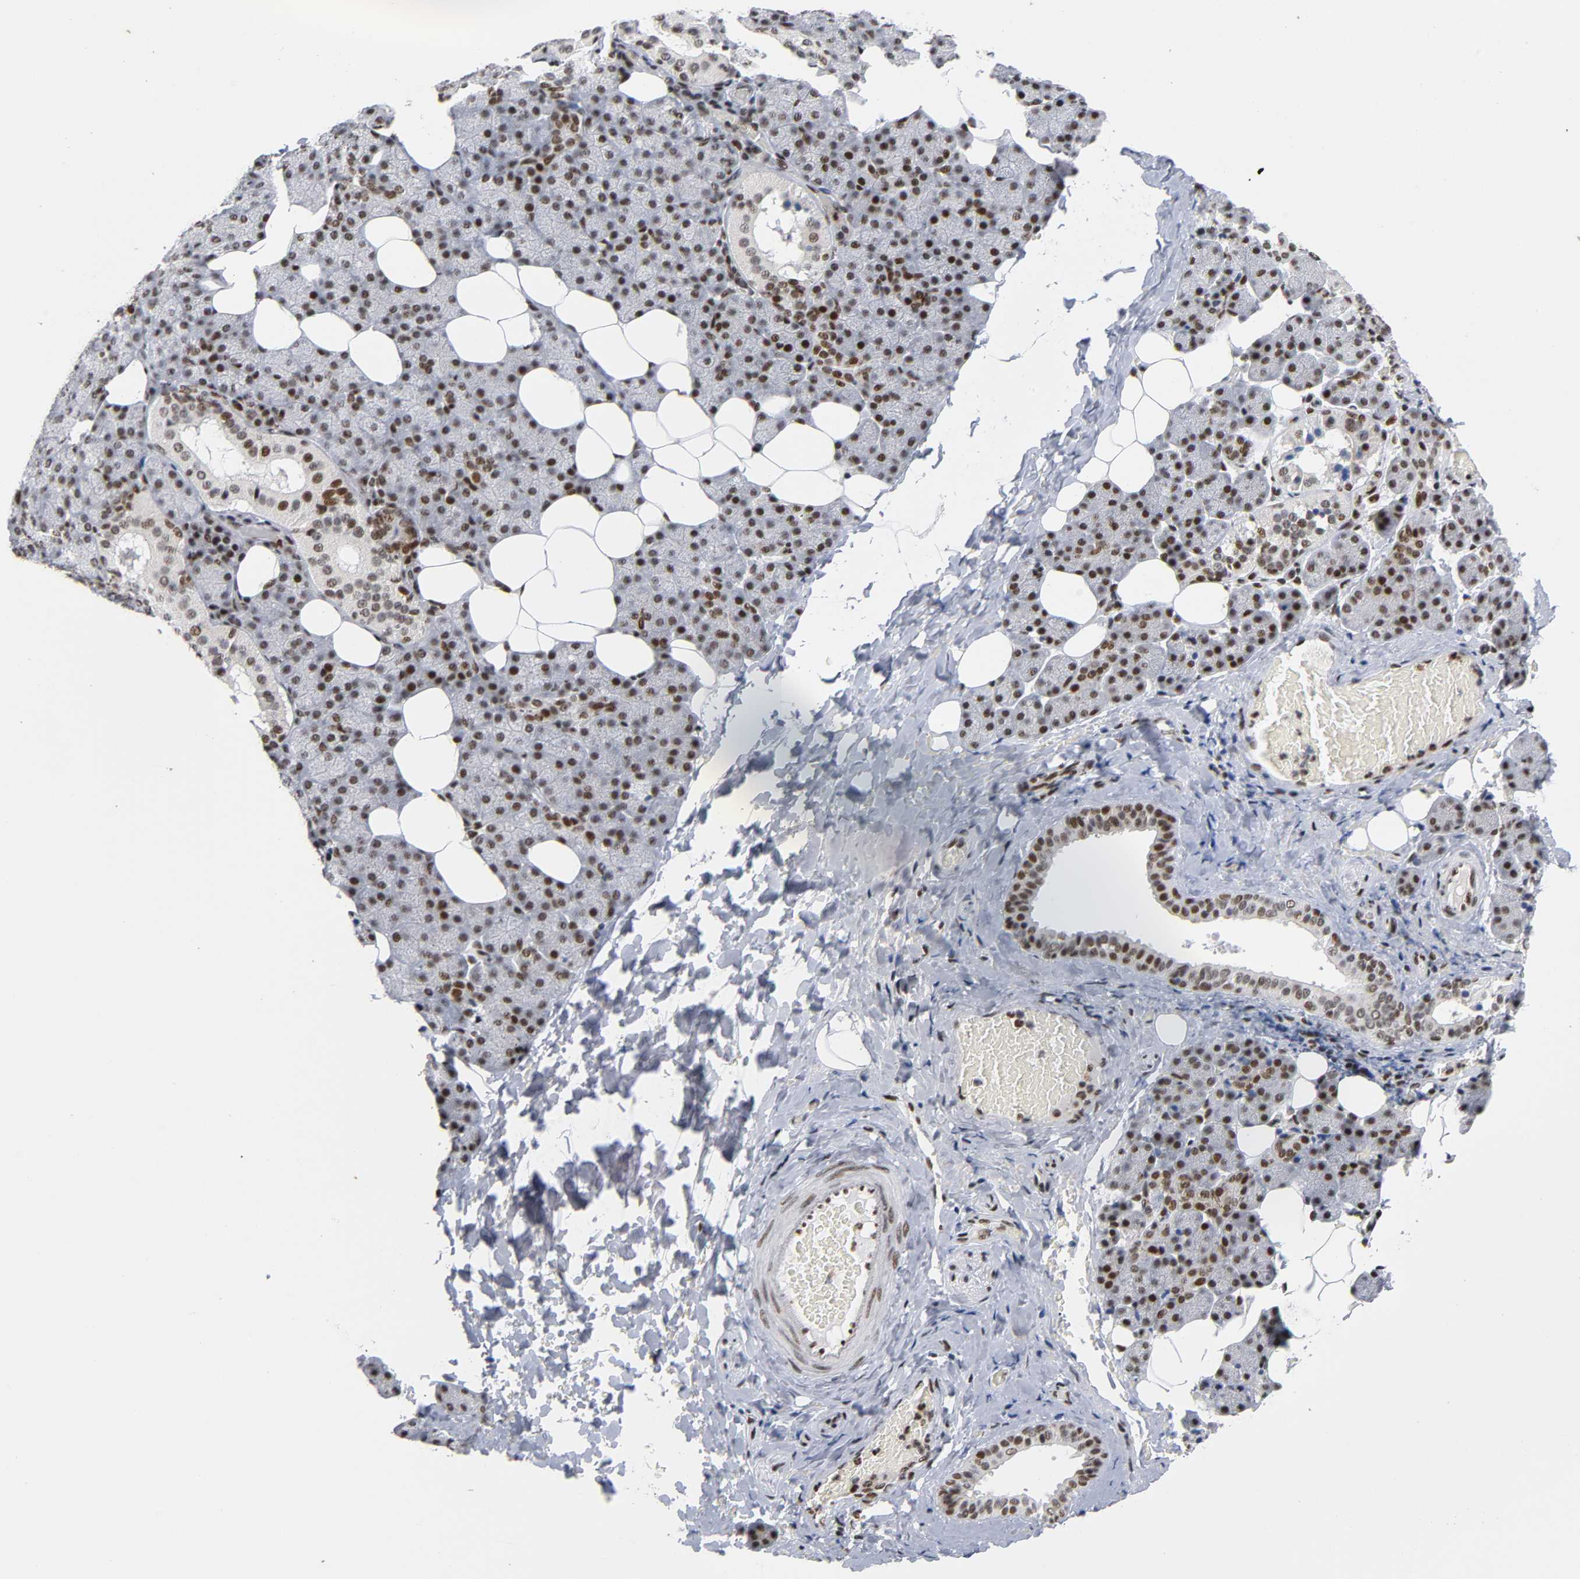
{"staining": {"intensity": "strong", "quantity": ">75%", "location": "nuclear"}, "tissue": "salivary gland", "cell_type": "Glandular cells", "image_type": "normal", "snomed": [{"axis": "morphology", "description": "Normal tissue, NOS"}, {"axis": "topography", "description": "Lymph node"}, {"axis": "topography", "description": "Salivary gland"}], "caption": "A high amount of strong nuclear positivity is identified in about >75% of glandular cells in benign salivary gland. Nuclei are stained in blue.", "gene": "CREBBP", "patient": {"sex": "male", "age": 8}}